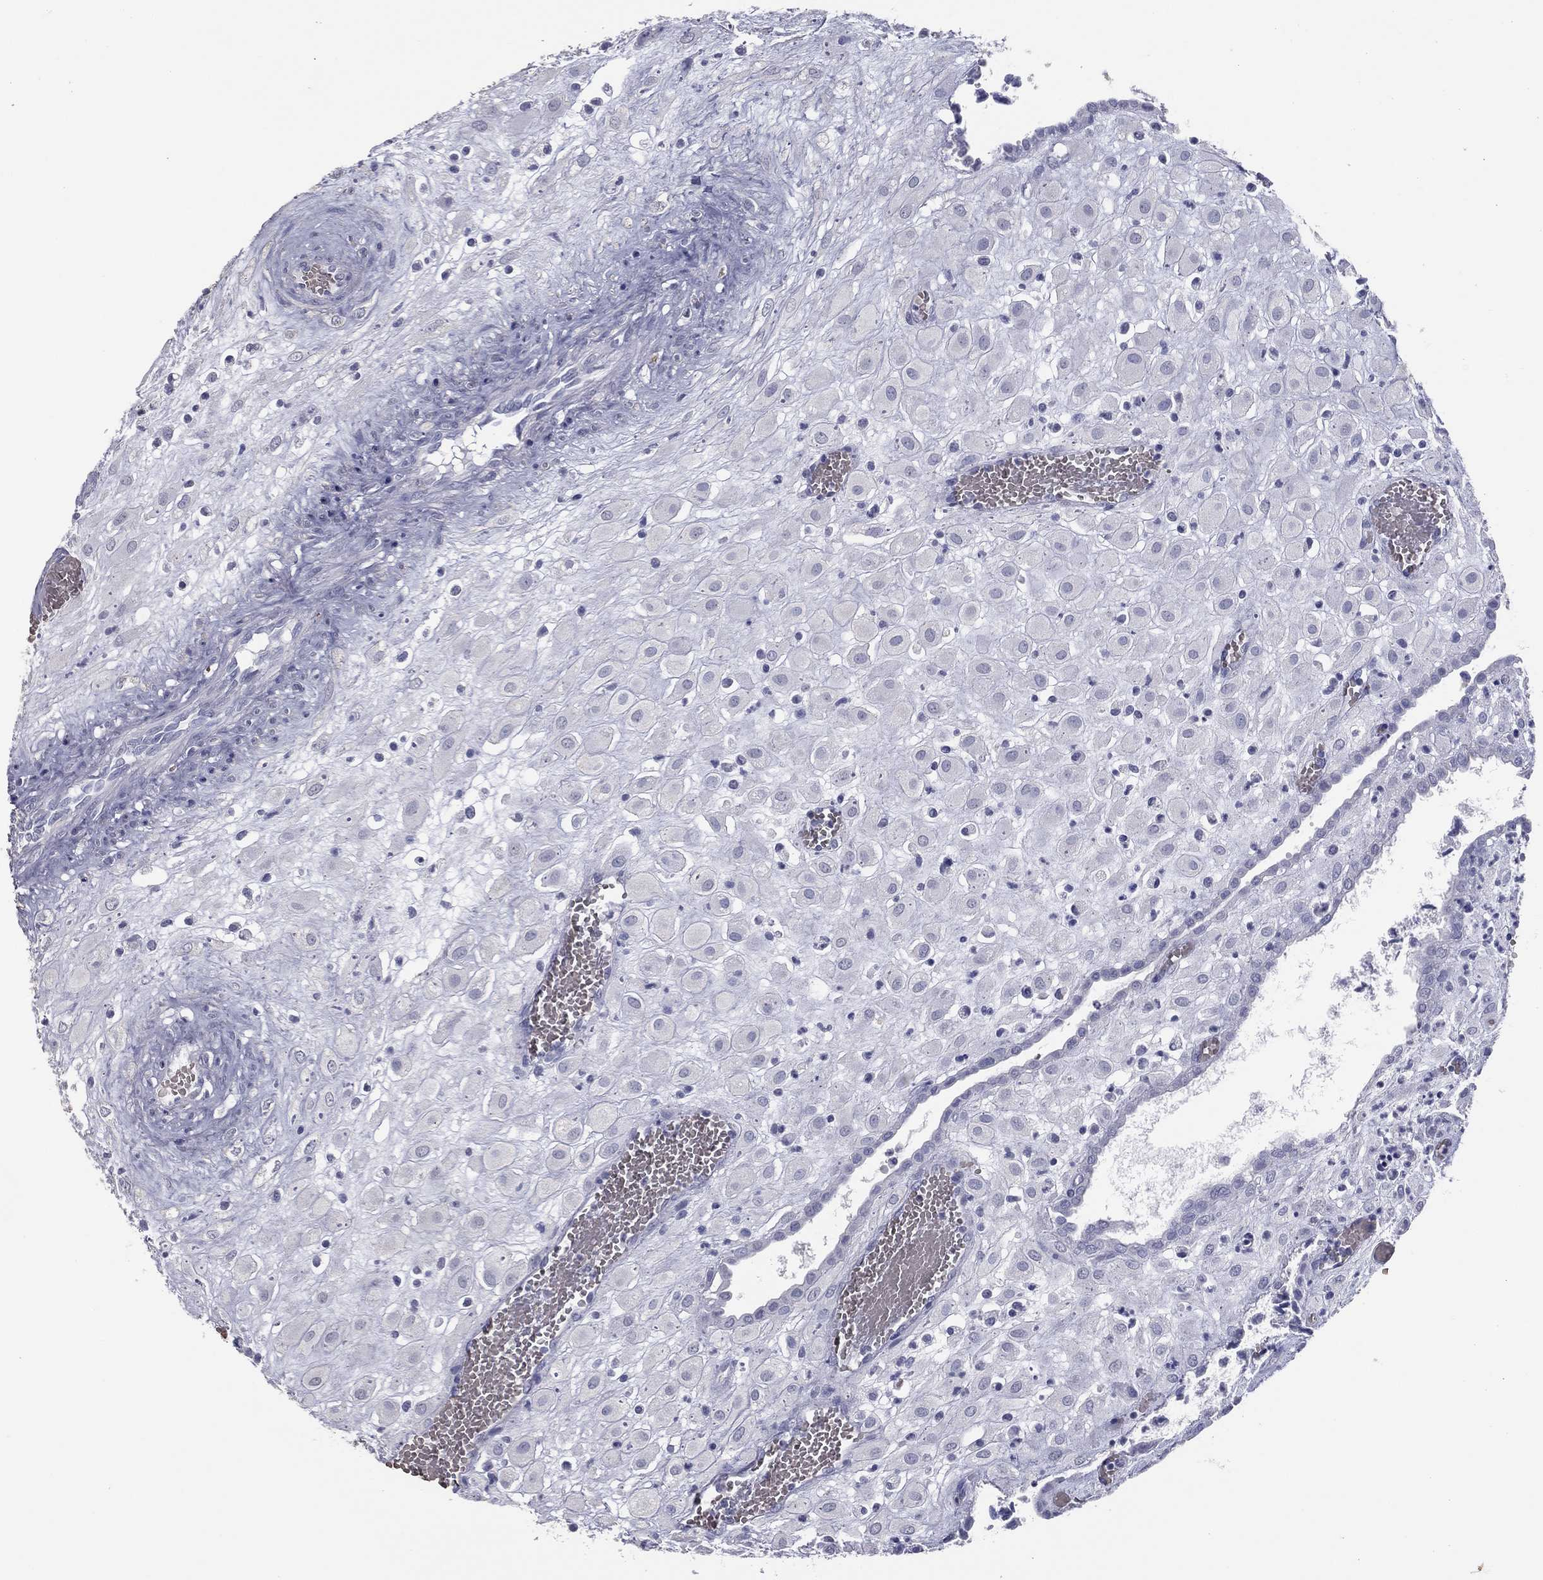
{"staining": {"intensity": "negative", "quantity": "none", "location": "none"}, "tissue": "placenta", "cell_type": "Decidual cells", "image_type": "normal", "snomed": [{"axis": "morphology", "description": "Normal tissue, NOS"}, {"axis": "topography", "description": "Placenta"}], "caption": "DAB (3,3'-diaminobenzidine) immunohistochemical staining of unremarkable human placenta shows no significant positivity in decidual cells.", "gene": "ESX1", "patient": {"sex": "female", "age": 24}}